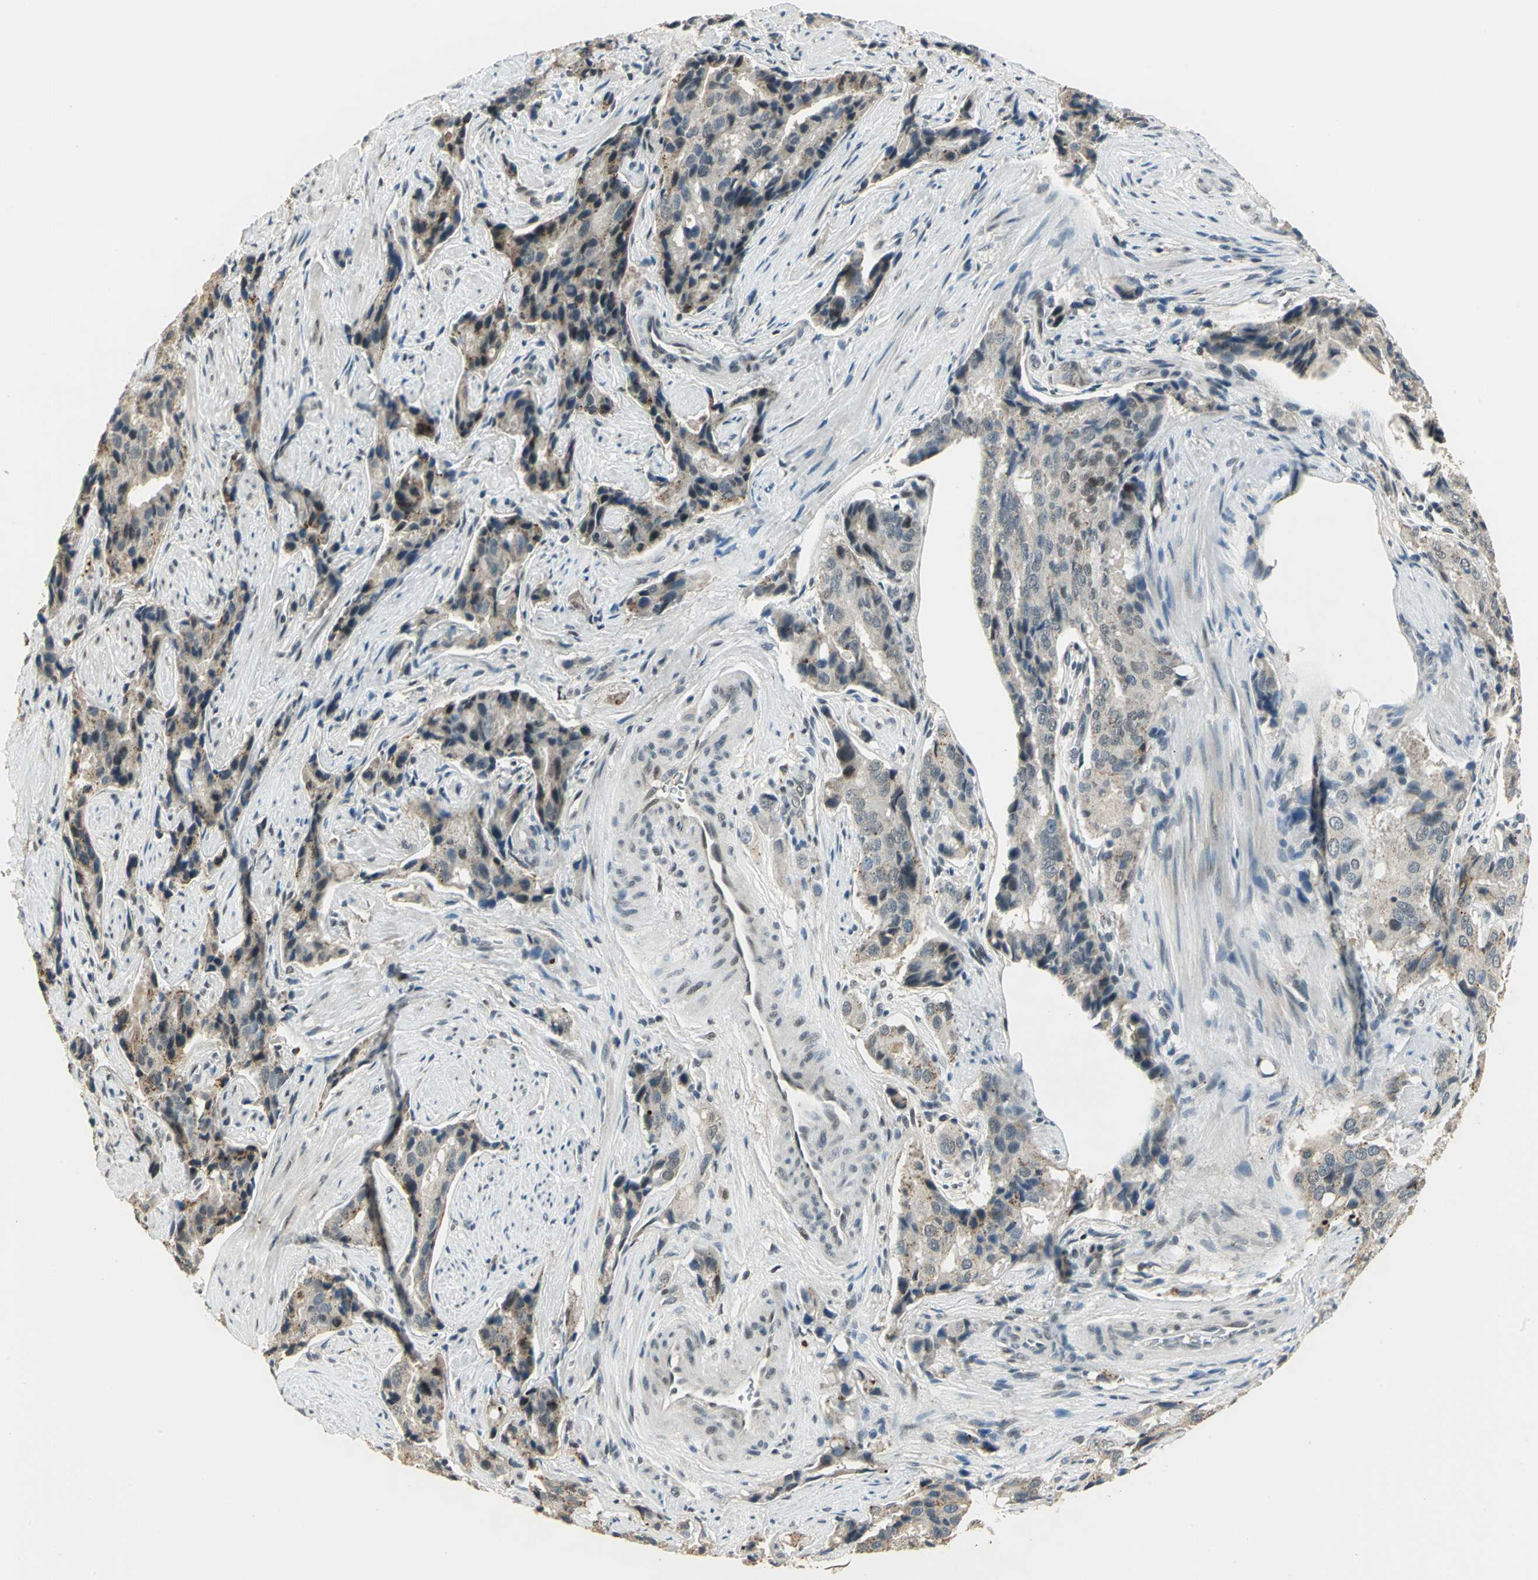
{"staining": {"intensity": "strong", "quantity": ">75%", "location": "cytoplasmic/membranous"}, "tissue": "prostate cancer", "cell_type": "Tumor cells", "image_type": "cancer", "snomed": [{"axis": "morphology", "description": "Adenocarcinoma, High grade"}, {"axis": "topography", "description": "Prostate"}], "caption": "Protein expression analysis of human prostate adenocarcinoma (high-grade) reveals strong cytoplasmic/membranous expression in approximately >75% of tumor cells.", "gene": "RAD17", "patient": {"sex": "male", "age": 58}}